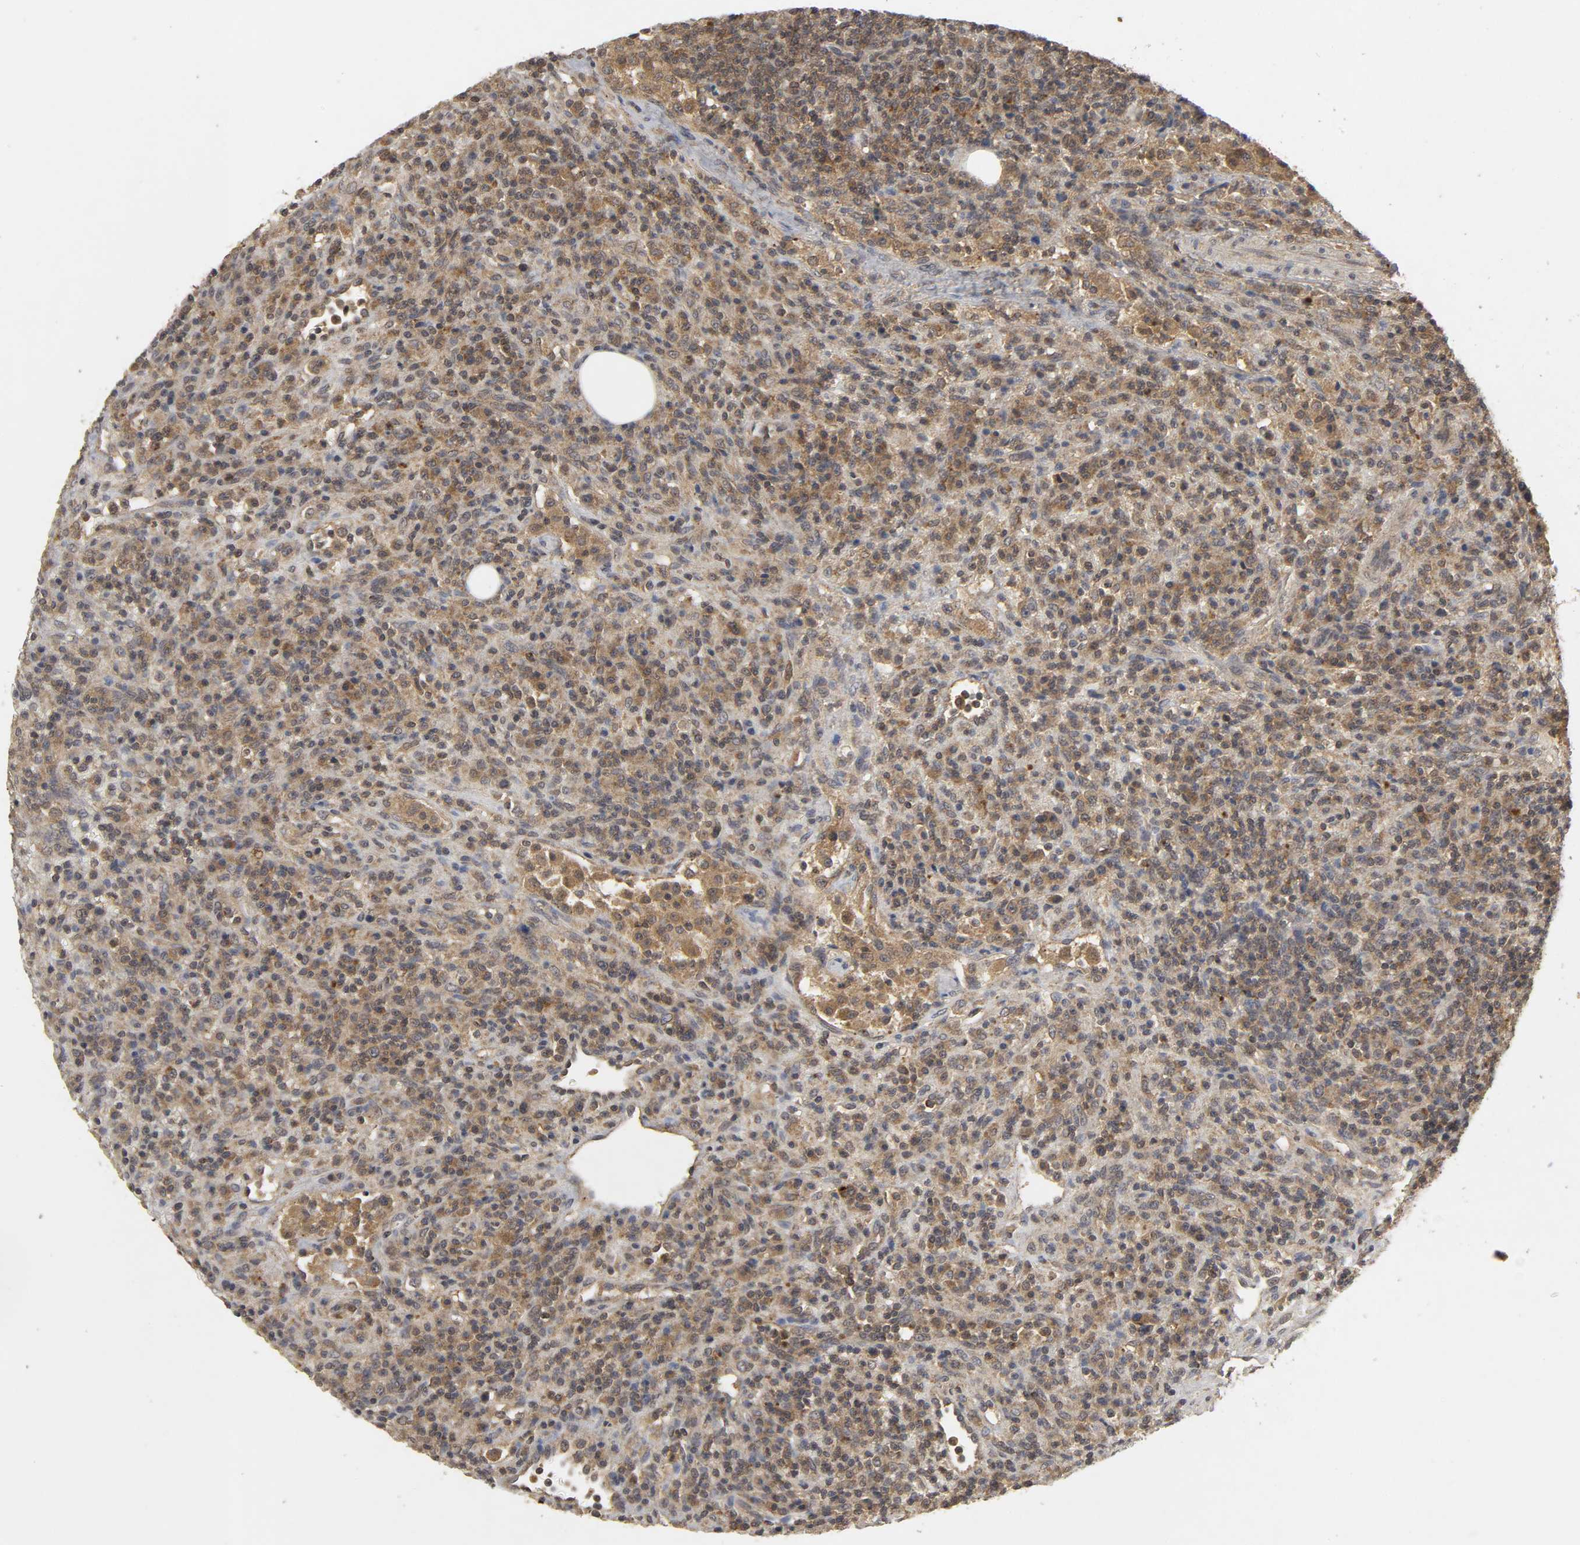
{"staining": {"intensity": "moderate", "quantity": ">75%", "location": "cytoplasmic/membranous"}, "tissue": "lymphoma", "cell_type": "Tumor cells", "image_type": "cancer", "snomed": [{"axis": "morphology", "description": "Hodgkin's disease, NOS"}, {"axis": "topography", "description": "Lymph node"}], "caption": "The photomicrograph reveals a brown stain indicating the presence of a protein in the cytoplasmic/membranous of tumor cells in lymphoma. Nuclei are stained in blue.", "gene": "TRAF6", "patient": {"sex": "male", "age": 65}}